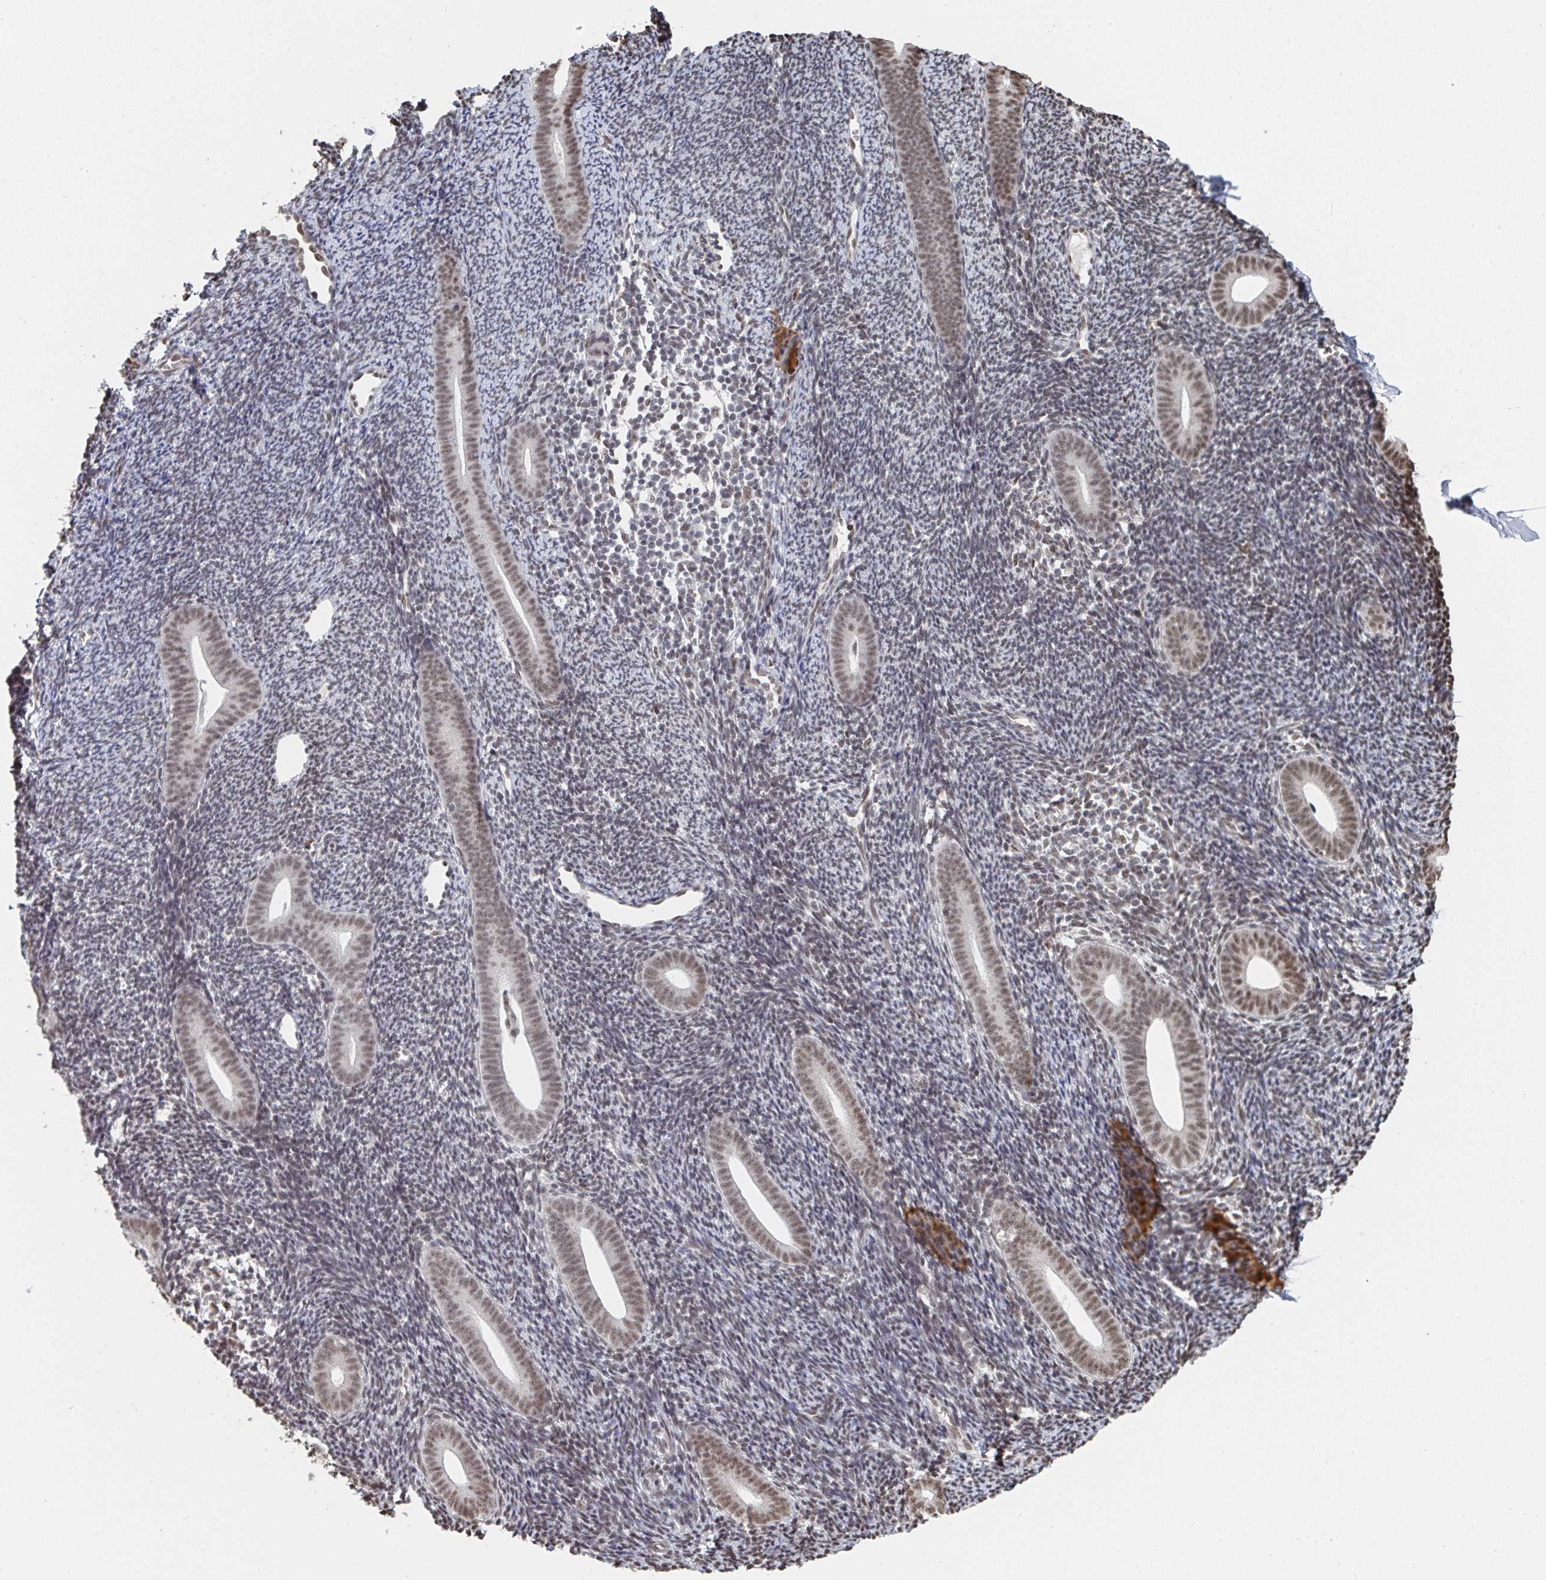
{"staining": {"intensity": "weak", "quantity": "25%-75%", "location": "nuclear"}, "tissue": "endometrium", "cell_type": "Cells in endometrial stroma", "image_type": "normal", "snomed": [{"axis": "morphology", "description": "Normal tissue, NOS"}, {"axis": "topography", "description": "Endometrium"}], "caption": "Endometrium was stained to show a protein in brown. There is low levels of weak nuclear staining in about 25%-75% of cells in endometrial stroma. (DAB IHC with brightfield microscopy, high magnification).", "gene": "MBNL1", "patient": {"sex": "female", "age": 39}}